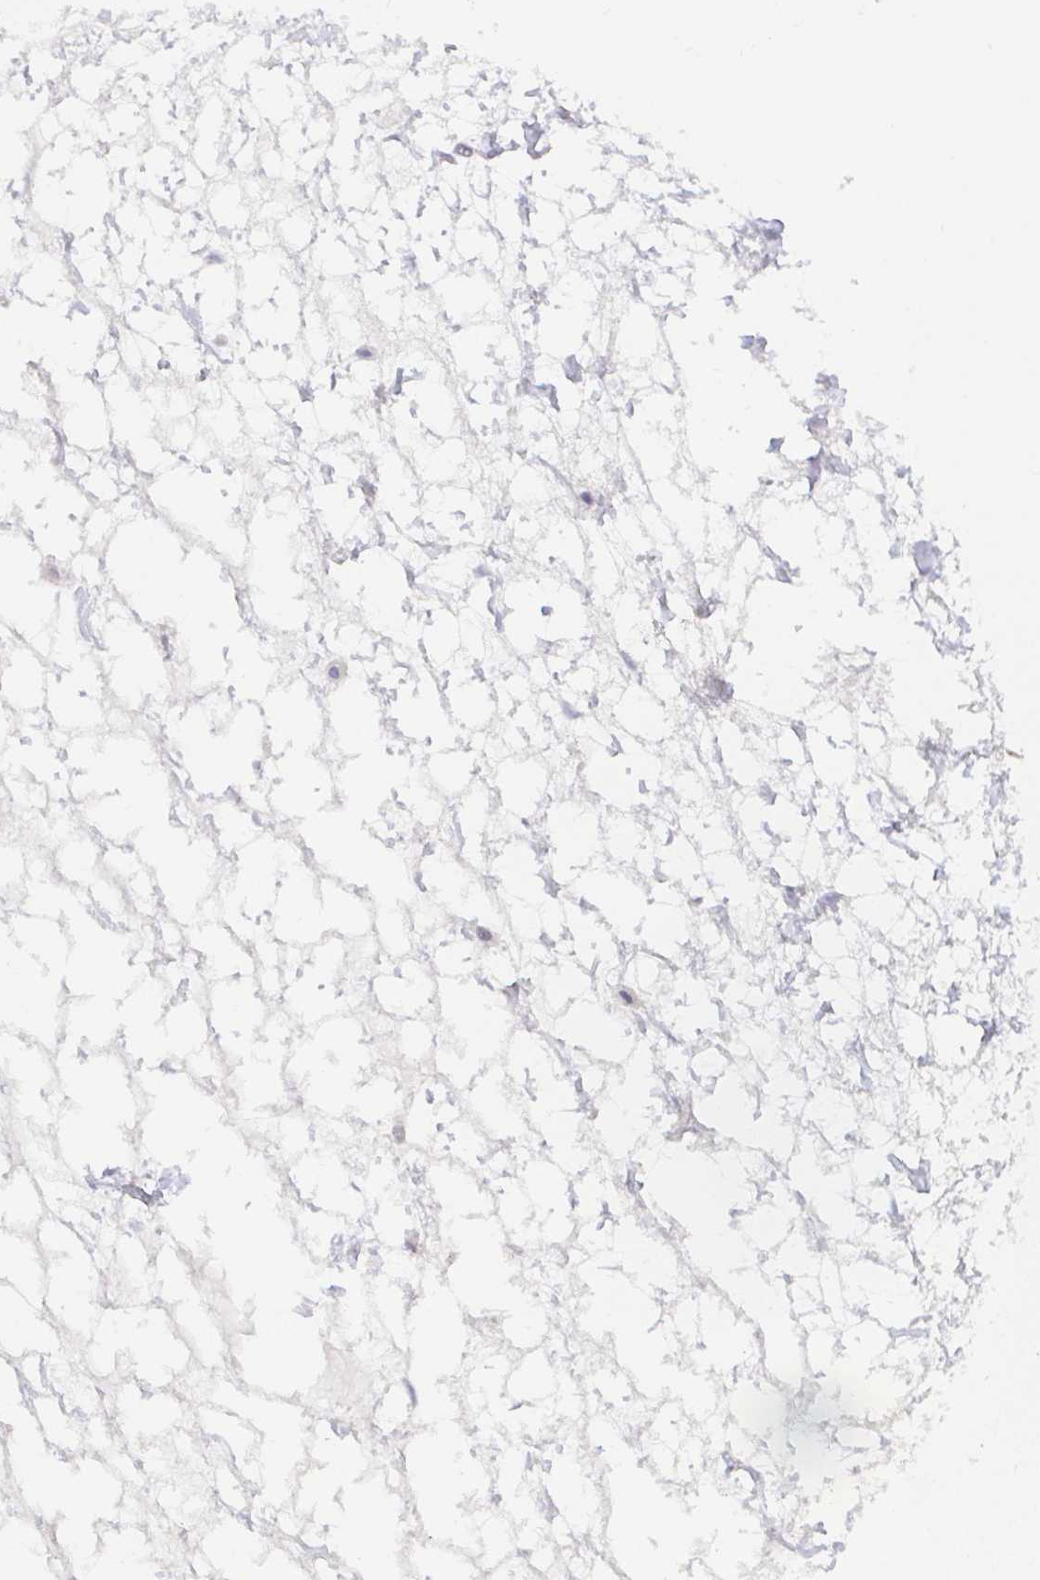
{"staining": {"intensity": "negative", "quantity": "none", "location": "none"}, "tissue": "adipose tissue", "cell_type": "Adipocytes", "image_type": "normal", "snomed": [{"axis": "morphology", "description": "Normal tissue, NOS"}, {"axis": "topography", "description": "Lymph node"}, {"axis": "topography", "description": "Cartilage tissue"}, {"axis": "topography", "description": "Nasopharynx"}], "caption": "High power microscopy photomicrograph of an immunohistochemistry micrograph of benign adipose tissue, revealing no significant staining in adipocytes.", "gene": "ENSG00000271254", "patient": {"sex": "male", "age": 63}}